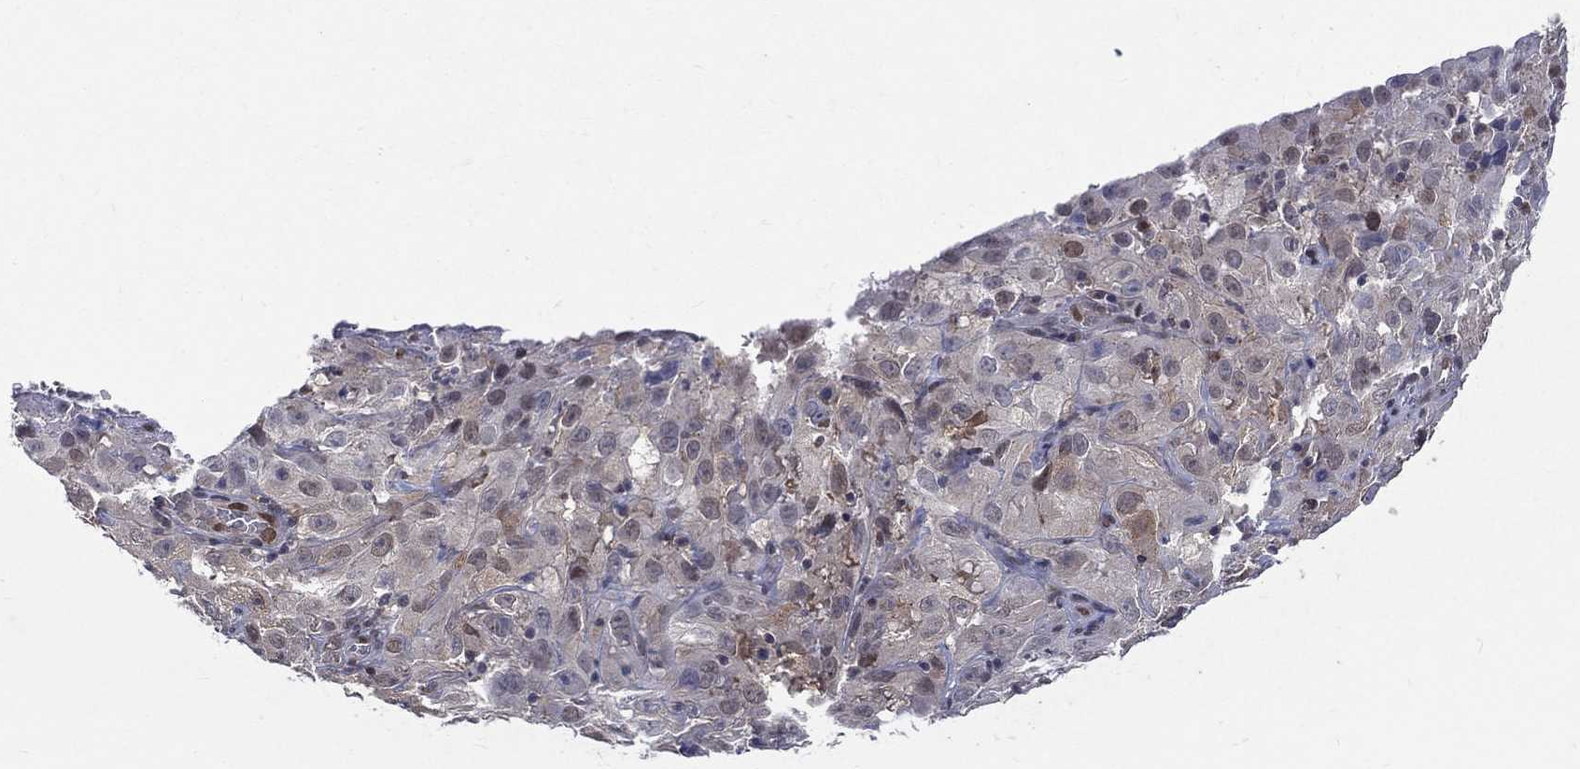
{"staining": {"intensity": "weak", "quantity": "<25%", "location": "cytoplasmic/membranous"}, "tissue": "cervical cancer", "cell_type": "Tumor cells", "image_type": "cancer", "snomed": [{"axis": "morphology", "description": "Squamous cell carcinoma, NOS"}, {"axis": "topography", "description": "Cervix"}], "caption": "Protein analysis of cervical cancer reveals no significant staining in tumor cells. (Stains: DAB immunohistochemistry with hematoxylin counter stain, Microscopy: brightfield microscopy at high magnification).", "gene": "GMPR2", "patient": {"sex": "female", "age": 32}}